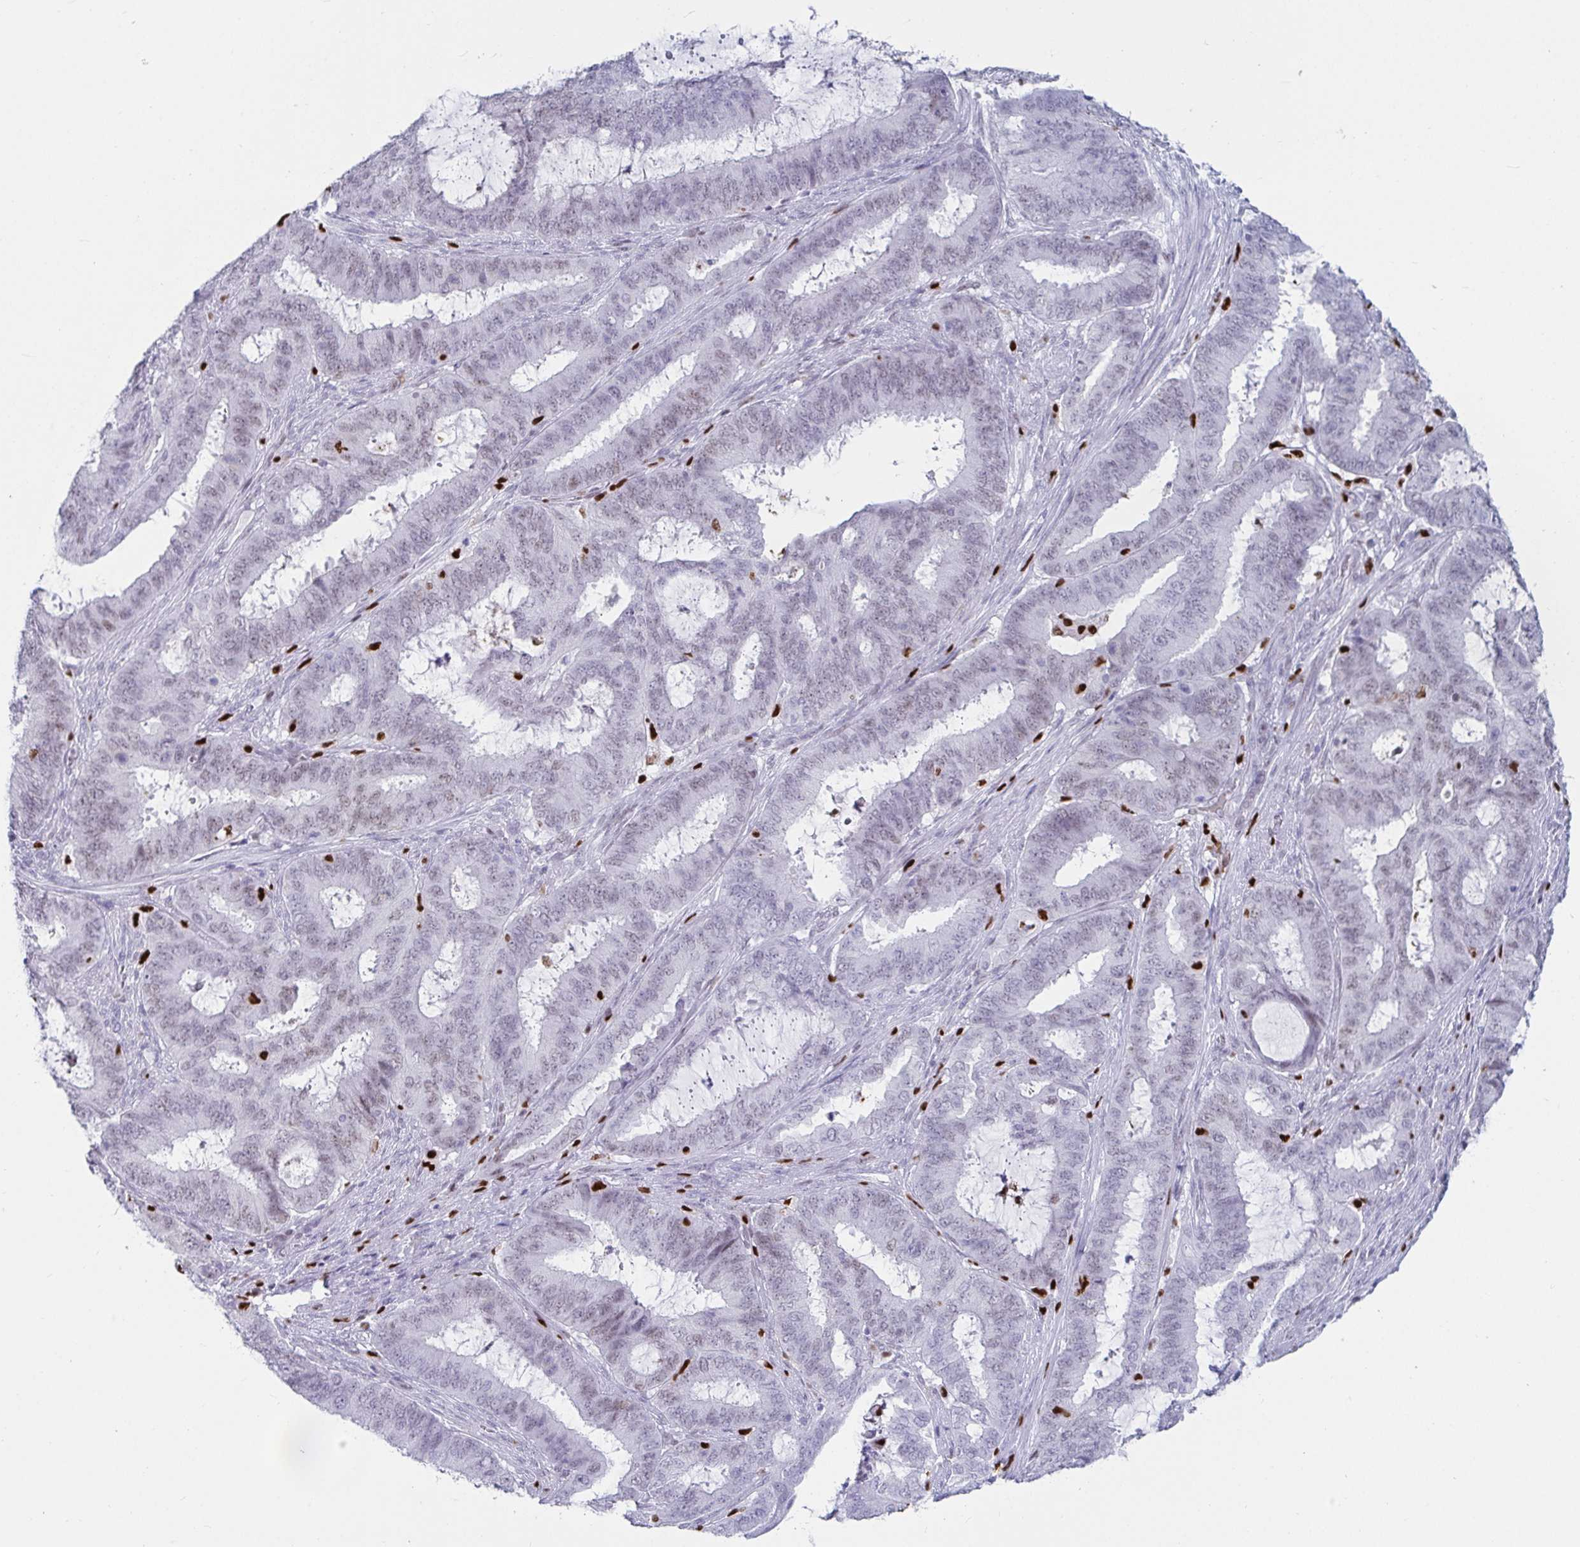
{"staining": {"intensity": "moderate", "quantity": "<25%", "location": "nuclear"}, "tissue": "endometrial cancer", "cell_type": "Tumor cells", "image_type": "cancer", "snomed": [{"axis": "morphology", "description": "Adenocarcinoma, NOS"}, {"axis": "topography", "description": "Endometrium"}], "caption": "Protein analysis of endometrial cancer tissue demonstrates moderate nuclear expression in about <25% of tumor cells.", "gene": "ZNF586", "patient": {"sex": "female", "age": 51}}